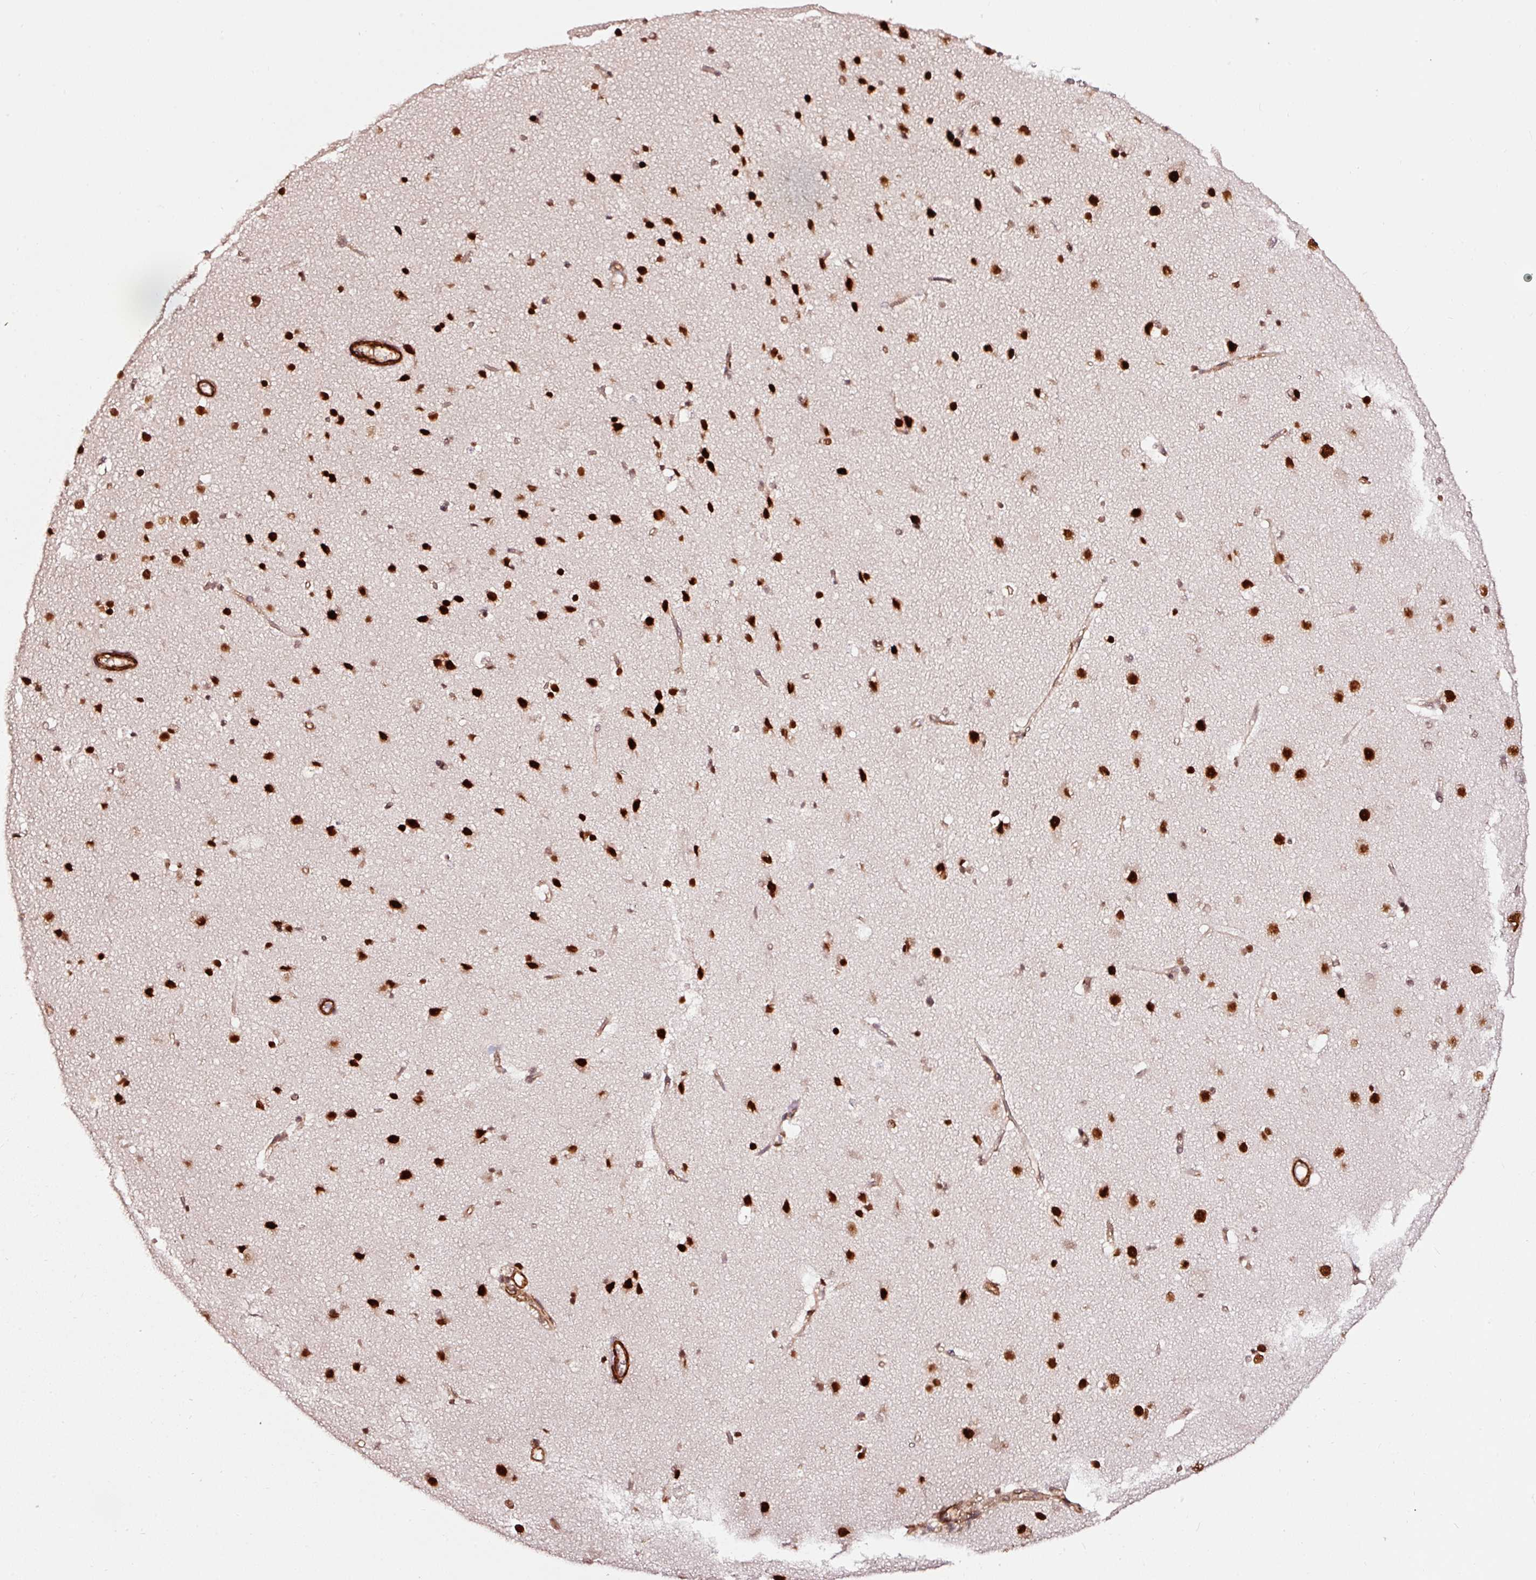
{"staining": {"intensity": "strong", "quantity": ">75%", "location": "cytoplasmic/membranous"}, "tissue": "cerebral cortex", "cell_type": "Endothelial cells", "image_type": "normal", "snomed": [{"axis": "morphology", "description": "Normal tissue, NOS"}, {"axis": "topography", "description": "Cerebral cortex"}], "caption": "The photomicrograph shows a brown stain indicating the presence of a protein in the cytoplasmic/membranous of endothelial cells in cerebral cortex.", "gene": "TPM1", "patient": {"sex": "male", "age": 37}}